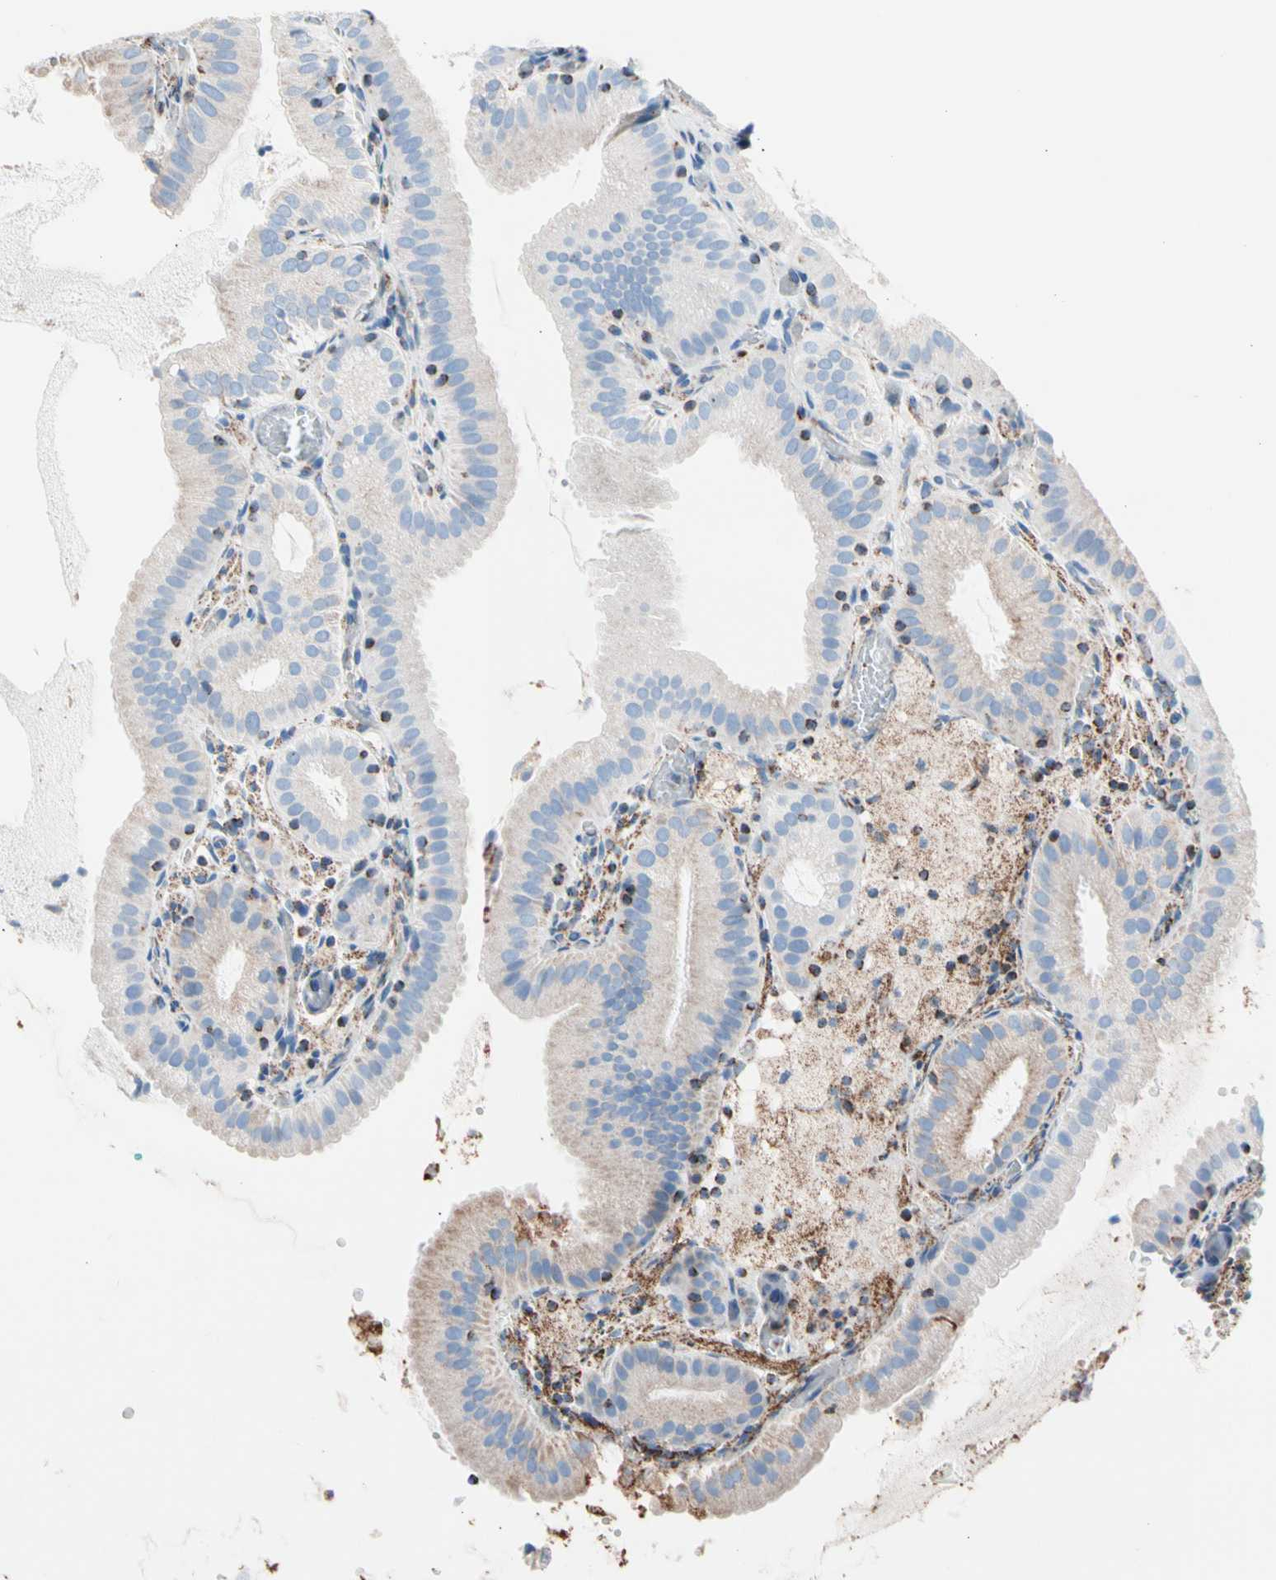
{"staining": {"intensity": "negative", "quantity": "none", "location": "none"}, "tissue": "gallbladder", "cell_type": "Glandular cells", "image_type": "normal", "snomed": [{"axis": "morphology", "description": "Normal tissue, NOS"}, {"axis": "topography", "description": "Gallbladder"}], "caption": "Immunohistochemistry image of normal human gallbladder stained for a protein (brown), which reveals no staining in glandular cells. The staining is performed using DAB brown chromogen with nuclei counter-stained in using hematoxylin.", "gene": "HK1", "patient": {"sex": "male", "age": 54}}